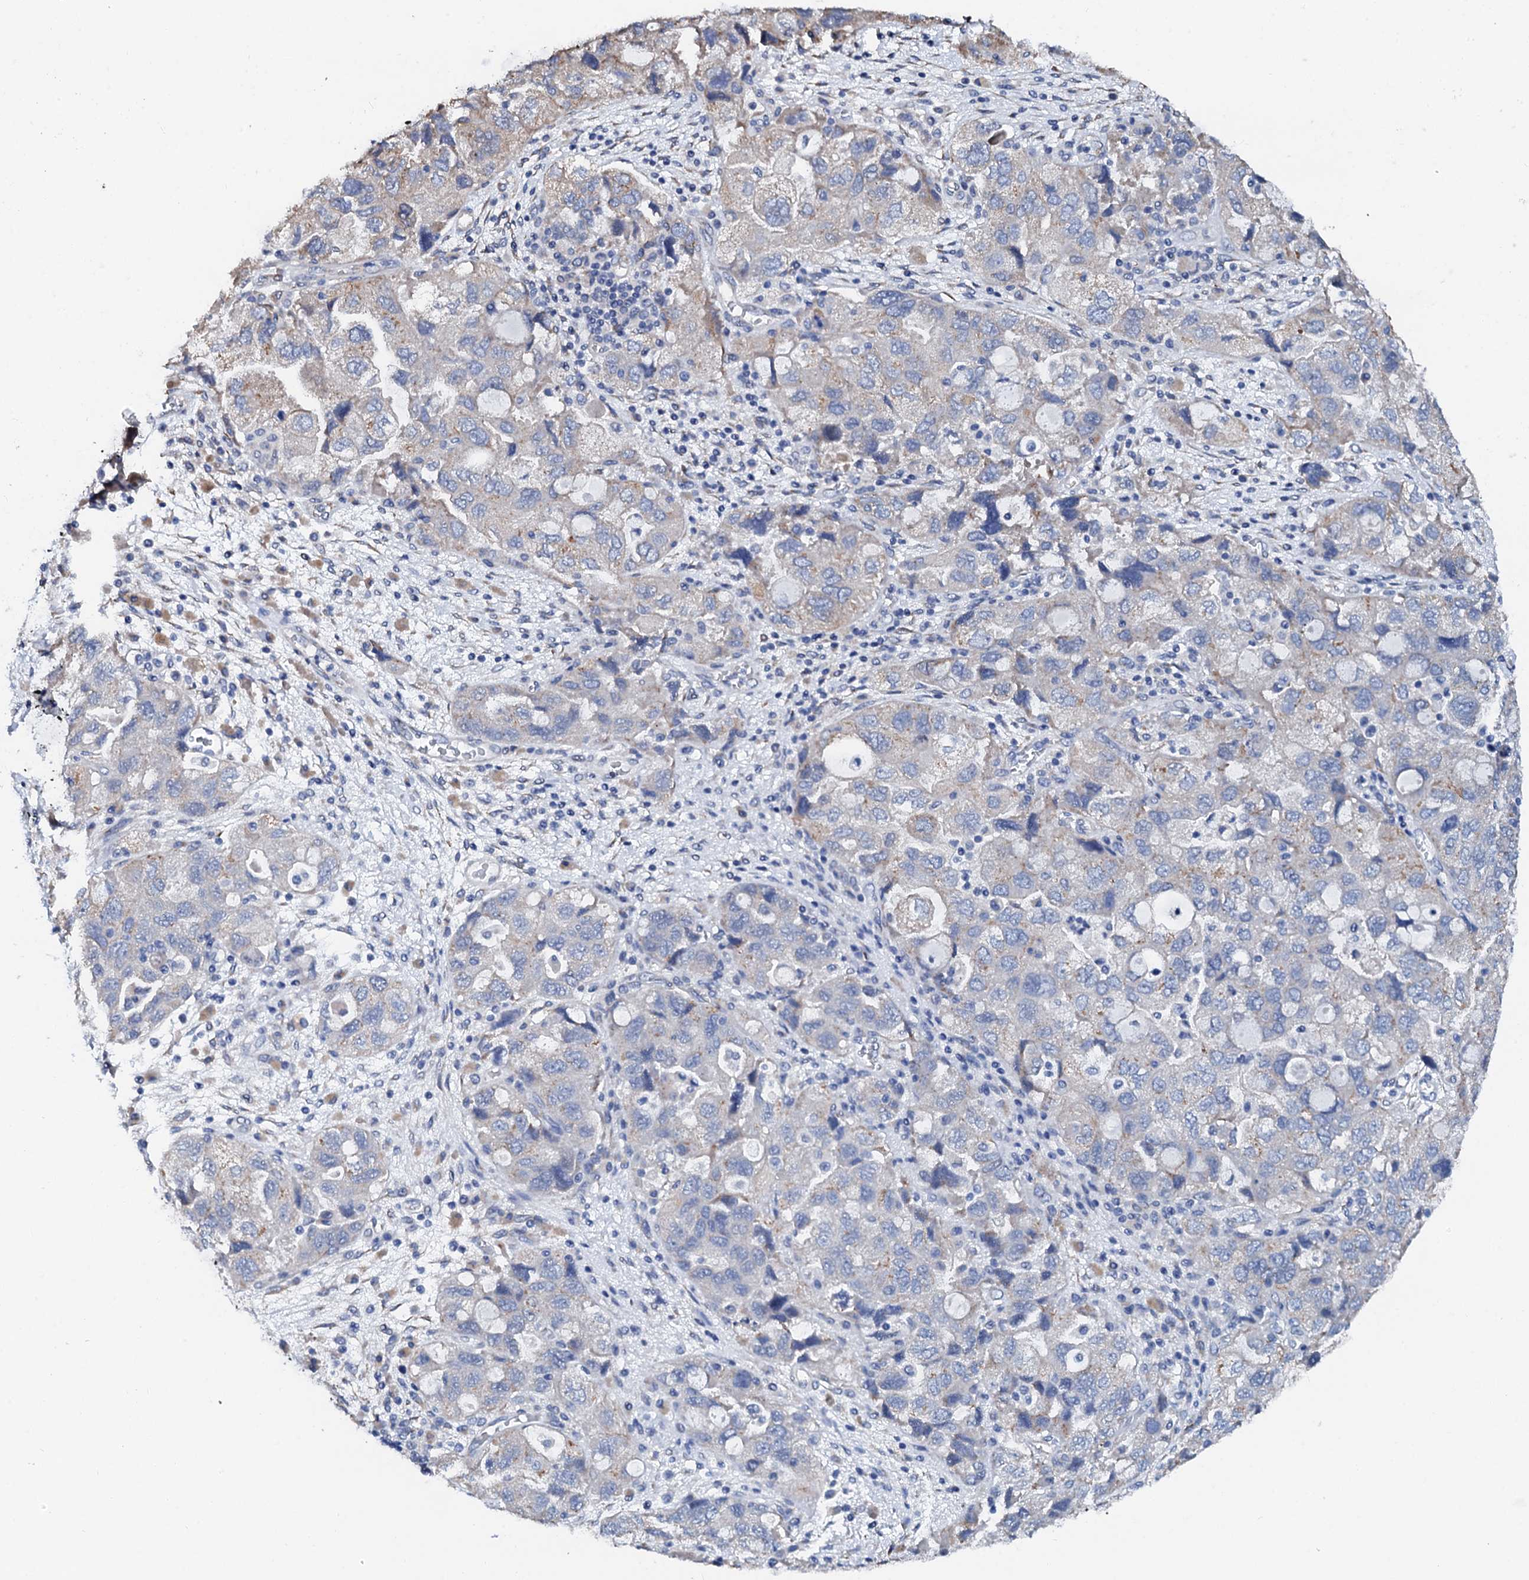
{"staining": {"intensity": "weak", "quantity": "<25%", "location": "cytoplasmic/membranous"}, "tissue": "ovarian cancer", "cell_type": "Tumor cells", "image_type": "cancer", "snomed": [{"axis": "morphology", "description": "Carcinoma, NOS"}, {"axis": "morphology", "description": "Cystadenocarcinoma, serous, NOS"}, {"axis": "topography", "description": "Ovary"}], "caption": "A histopathology image of carcinoma (ovarian) stained for a protein displays no brown staining in tumor cells. (DAB immunohistochemistry with hematoxylin counter stain).", "gene": "AKAP3", "patient": {"sex": "female", "age": 69}}